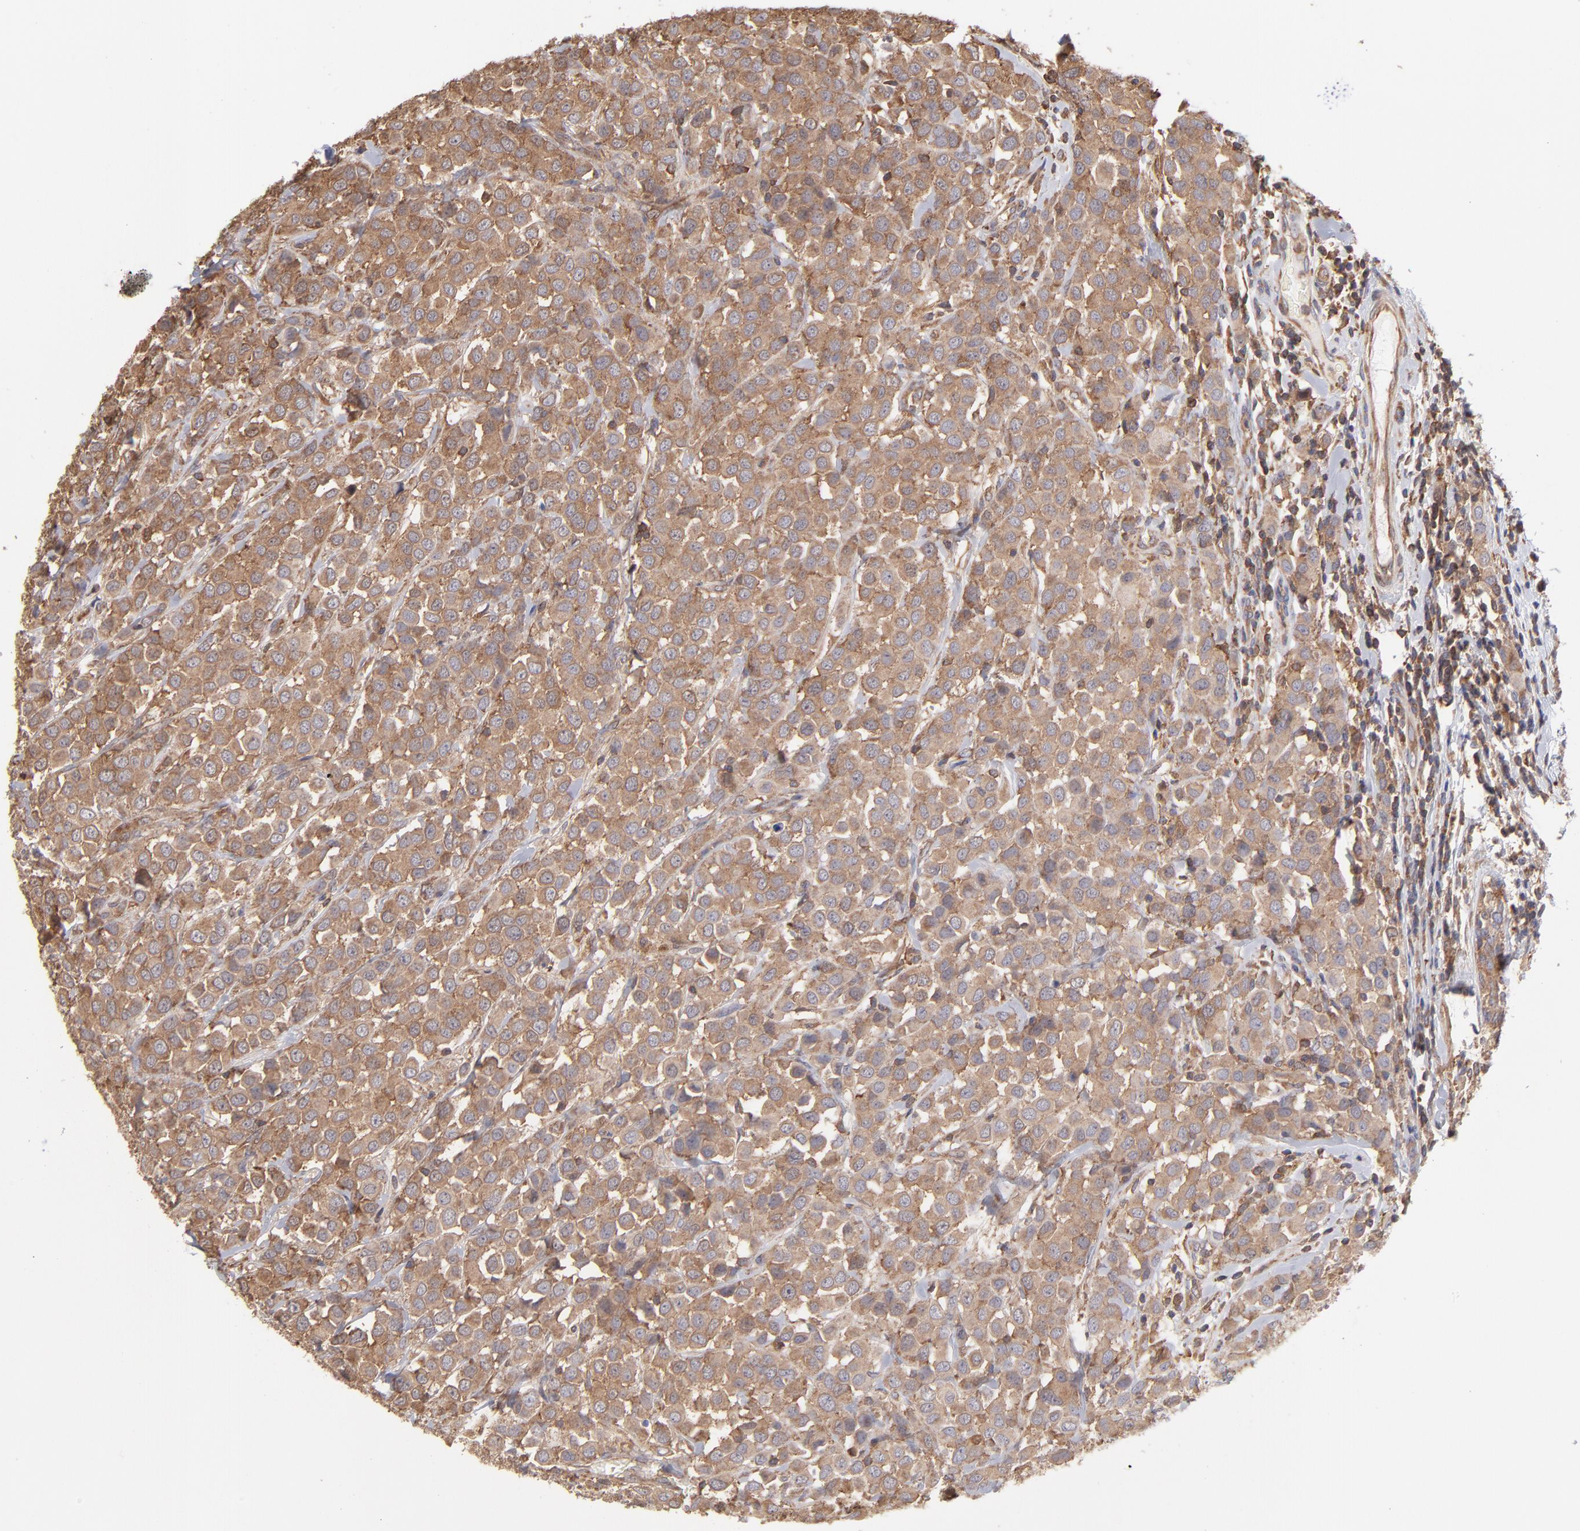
{"staining": {"intensity": "moderate", "quantity": ">75%", "location": "cytoplasmic/membranous"}, "tissue": "breast cancer", "cell_type": "Tumor cells", "image_type": "cancer", "snomed": [{"axis": "morphology", "description": "Duct carcinoma"}, {"axis": "topography", "description": "Breast"}], "caption": "Approximately >75% of tumor cells in human breast cancer display moderate cytoplasmic/membranous protein staining as visualized by brown immunohistochemical staining.", "gene": "MAPRE1", "patient": {"sex": "female", "age": 61}}